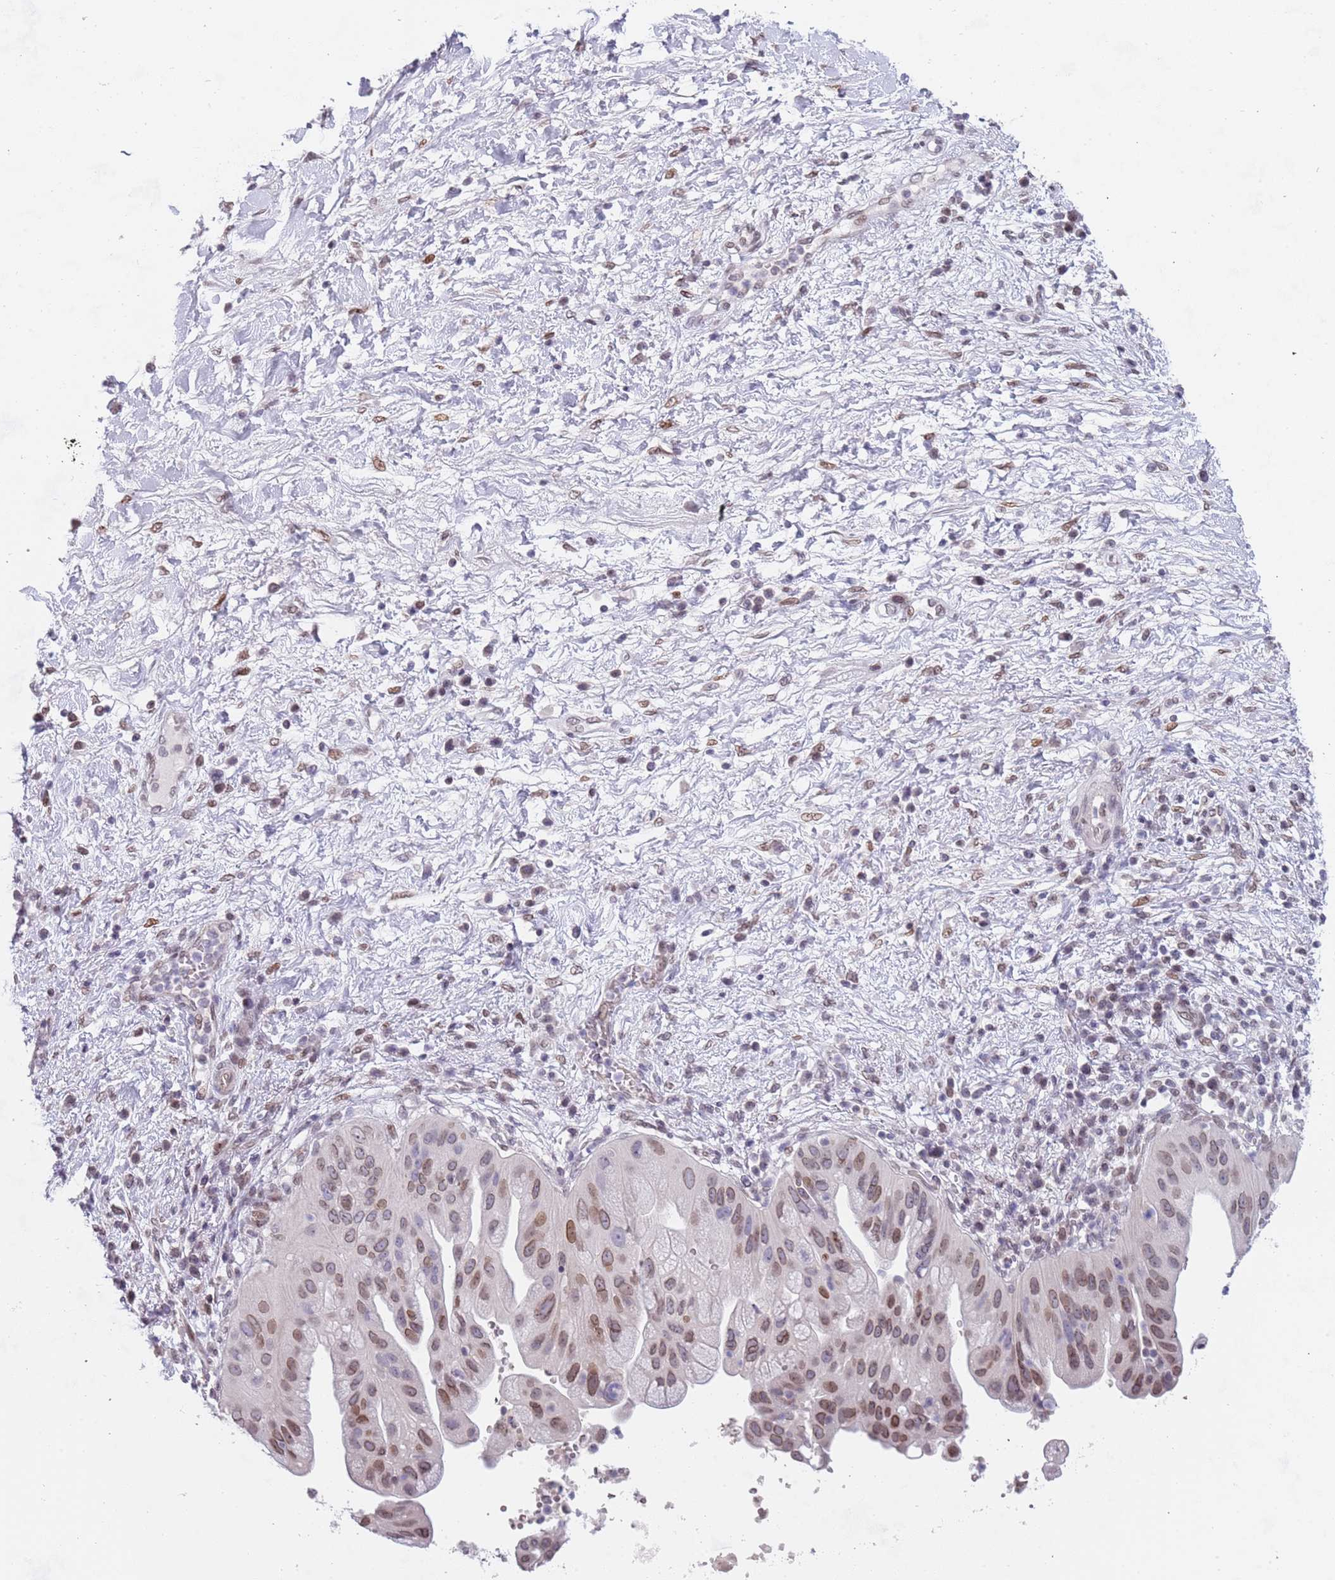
{"staining": {"intensity": "moderate", "quantity": ">75%", "location": "cytoplasmic/membranous,nuclear"}, "tissue": "pancreatic cancer", "cell_type": "Tumor cells", "image_type": "cancer", "snomed": [{"axis": "morphology", "description": "Adenocarcinoma, NOS"}, {"axis": "topography", "description": "Pancreas"}], "caption": "DAB (3,3'-diaminobenzidine) immunohistochemical staining of human pancreatic adenocarcinoma exhibits moderate cytoplasmic/membranous and nuclear protein staining in approximately >75% of tumor cells.", "gene": "KLHDC2", "patient": {"sex": "male", "age": 68}}